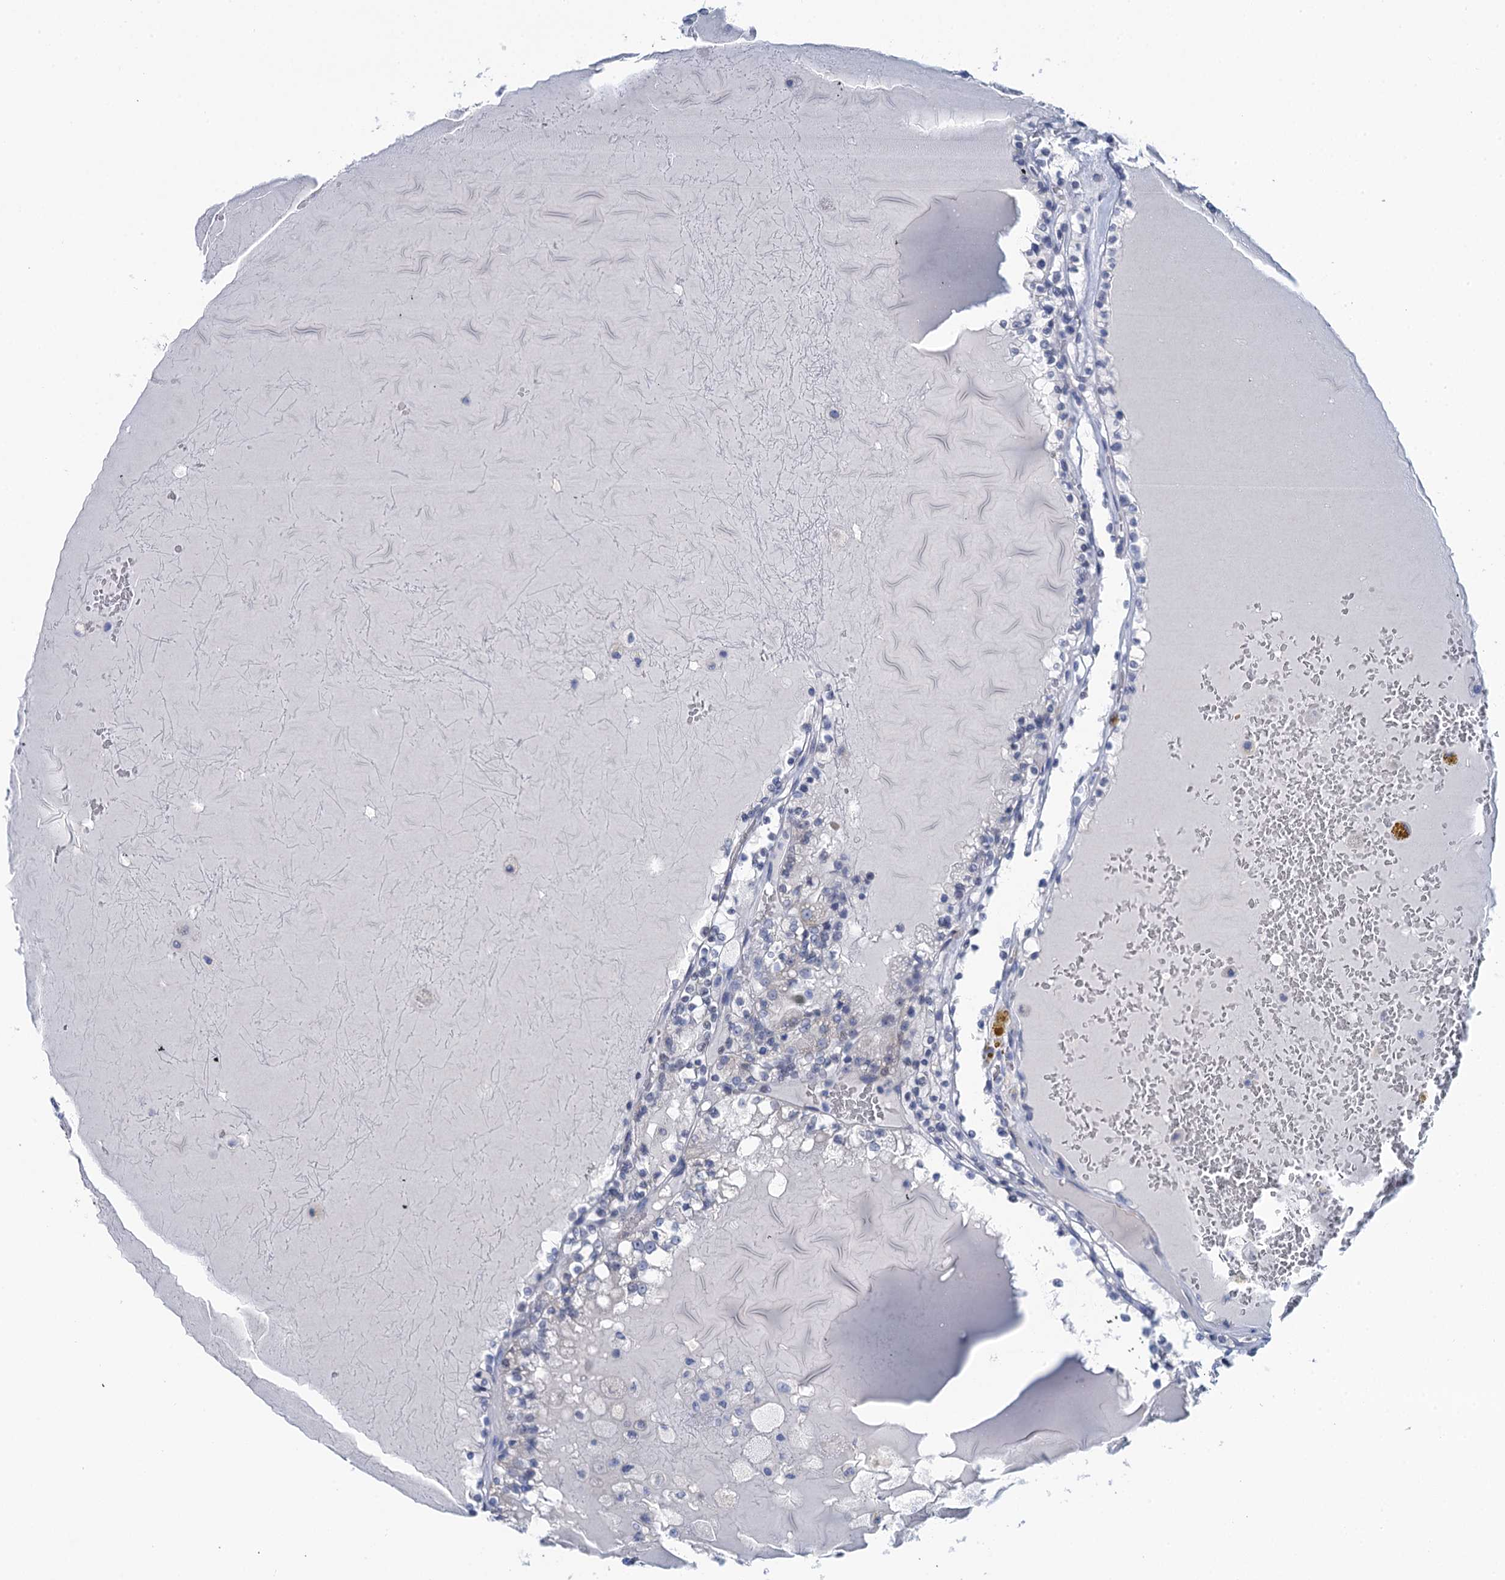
{"staining": {"intensity": "negative", "quantity": "none", "location": "none"}, "tissue": "renal cancer", "cell_type": "Tumor cells", "image_type": "cancer", "snomed": [{"axis": "morphology", "description": "Adenocarcinoma, NOS"}, {"axis": "topography", "description": "Kidney"}], "caption": "The image exhibits no staining of tumor cells in renal cancer (adenocarcinoma). (IHC, brightfield microscopy, high magnification).", "gene": "TOX3", "patient": {"sex": "female", "age": 56}}